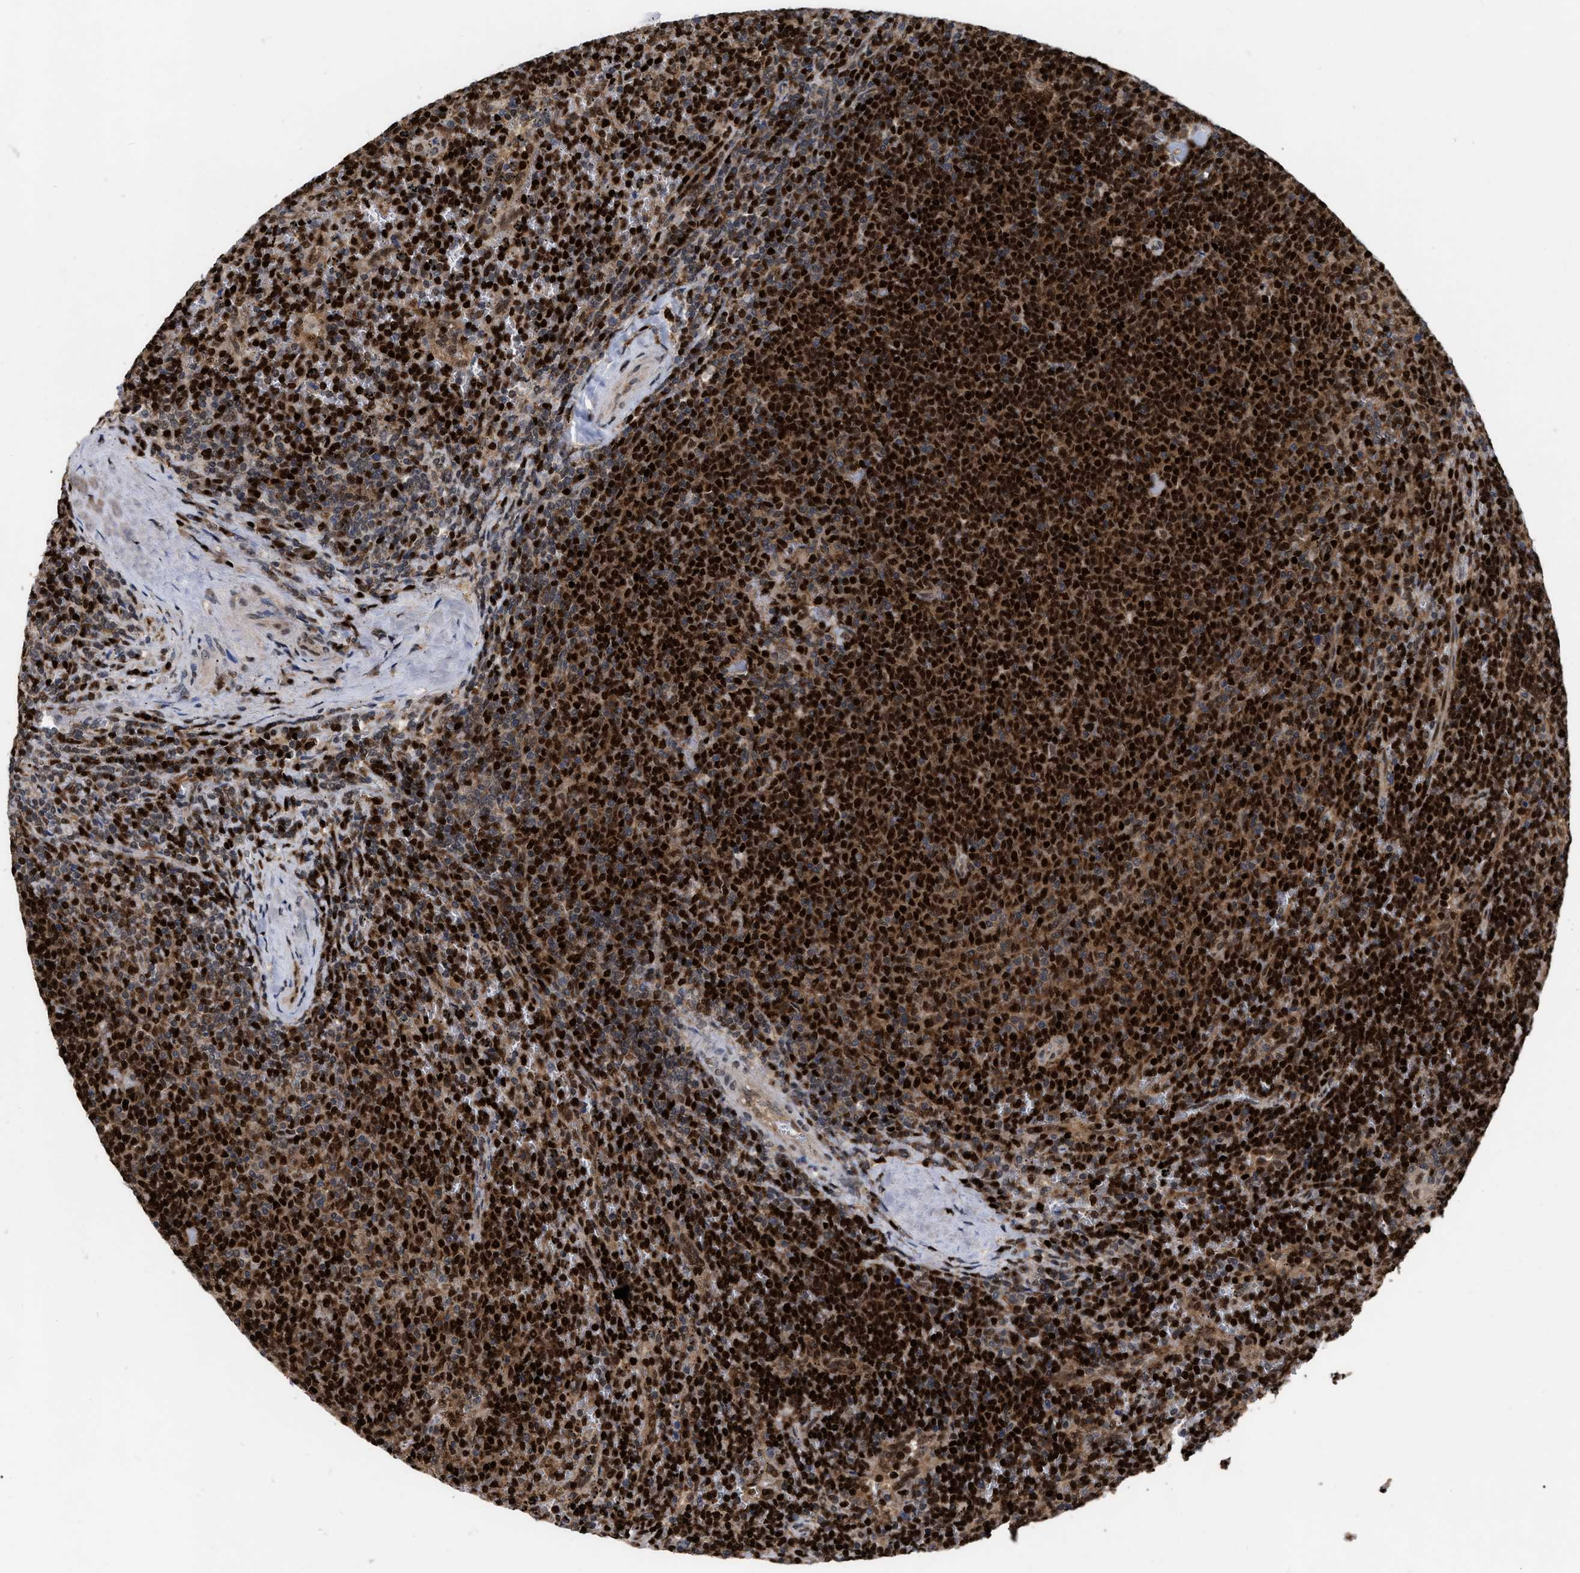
{"staining": {"intensity": "strong", "quantity": ">75%", "location": "cytoplasmic/membranous,nuclear"}, "tissue": "lymphoma", "cell_type": "Tumor cells", "image_type": "cancer", "snomed": [{"axis": "morphology", "description": "Malignant lymphoma, non-Hodgkin's type, Low grade"}, {"axis": "topography", "description": "Spleen"}], "caption": "Tumor cells display high levels of strong cytoplasmic/membranous and nuclear staining in approximately >75% of cells in human lymphoma.", "gene": "MDM4", "patient": {"sex": "female", "age": 50}}